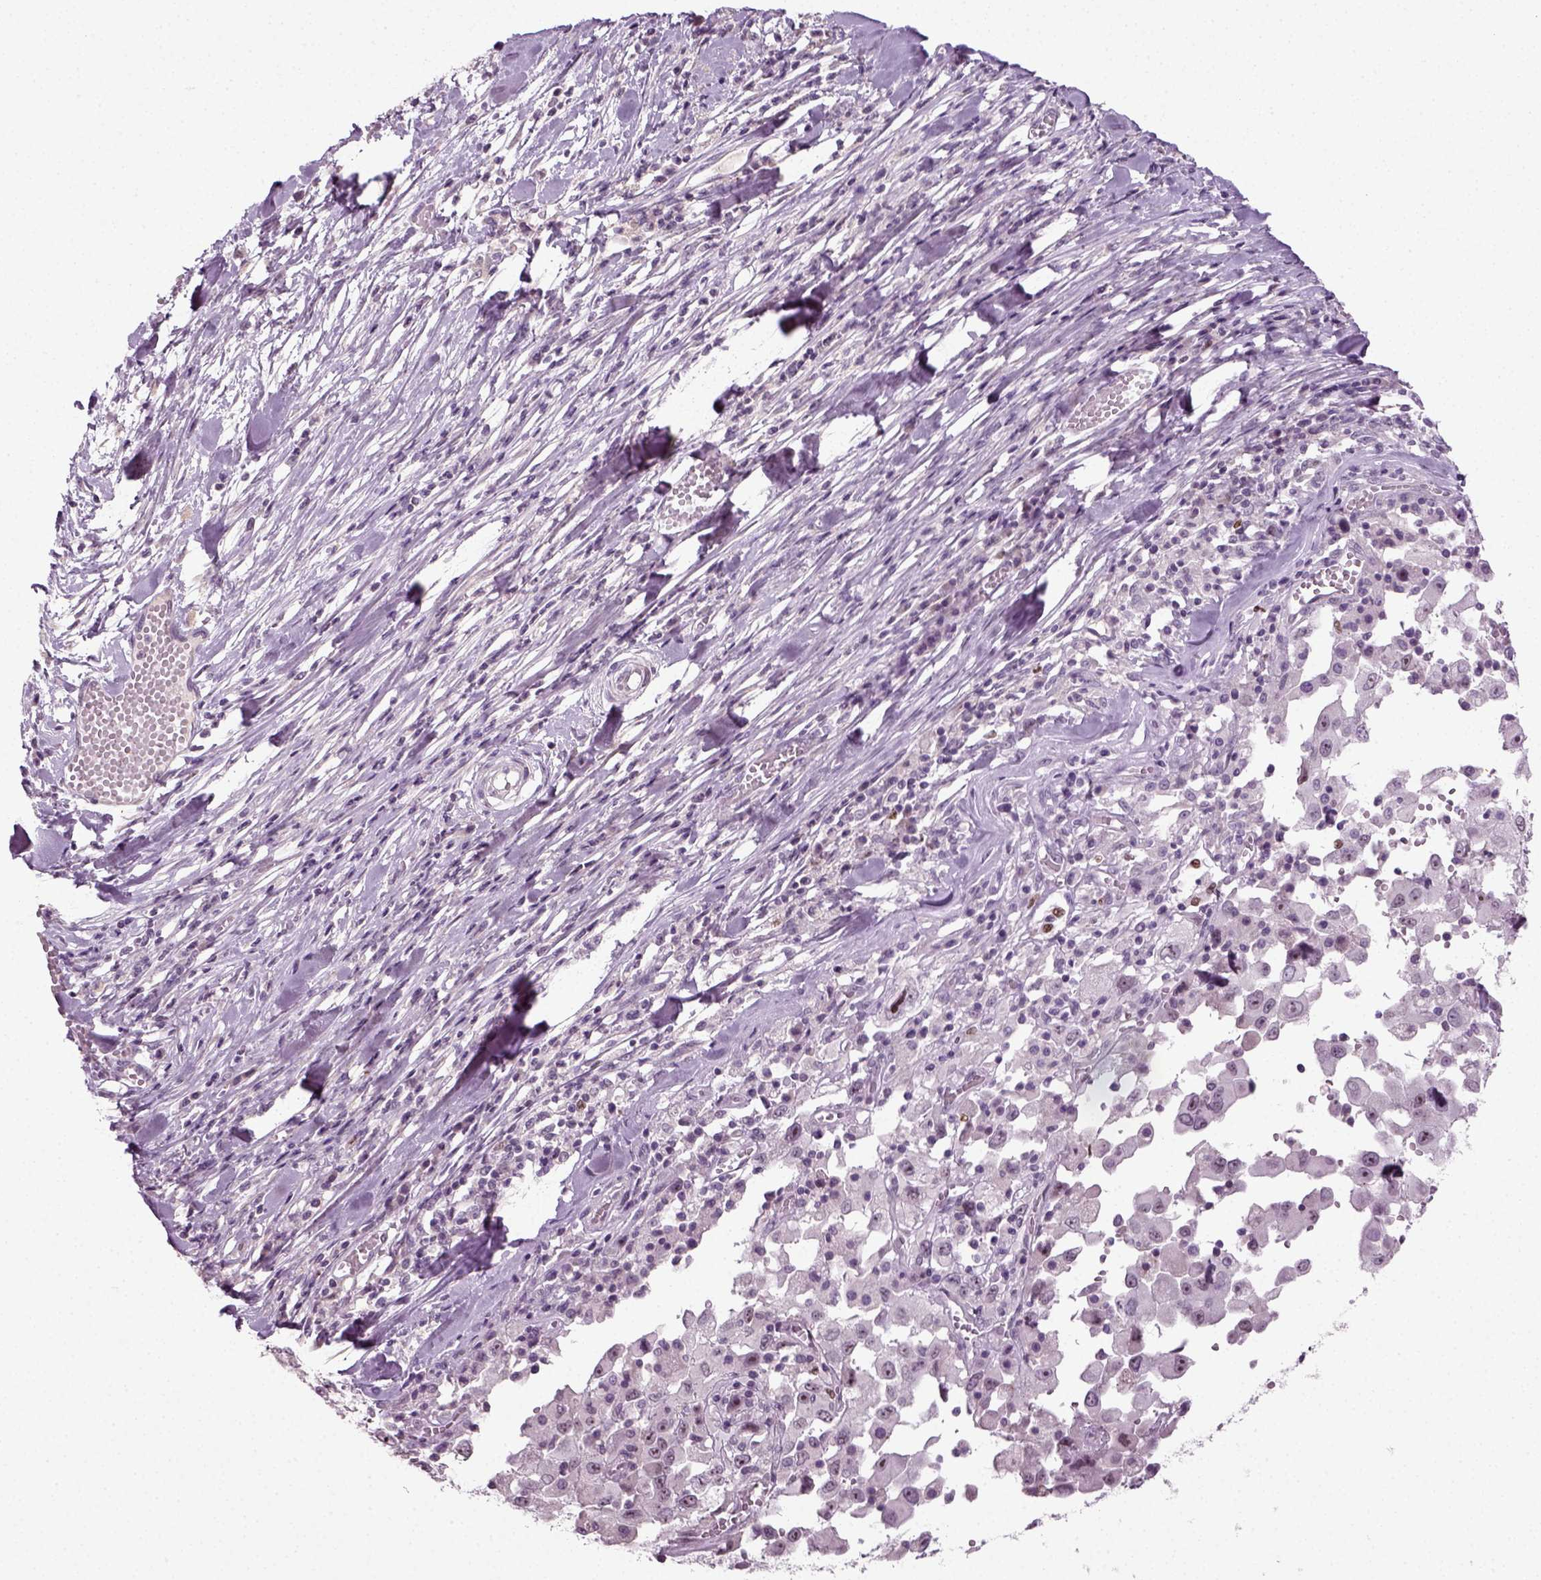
{"staining": {"intensity": "negative", "quantity": "none", "location": "none"}, "tissue": "melanoma", "cell_type": "Tumor cells", "image_type": "cancer", "snomed": [{"axis": "morphology", "description": "Malignant melanoma, Metastatic site"}, {"axis": "topography", "description": "Lymph node"}], "caption": "The image demonstrates no staining of tumor cells in melanoma.", "gene": "SYNGAP1", "patient": {"sex": "male", "age": 50}}